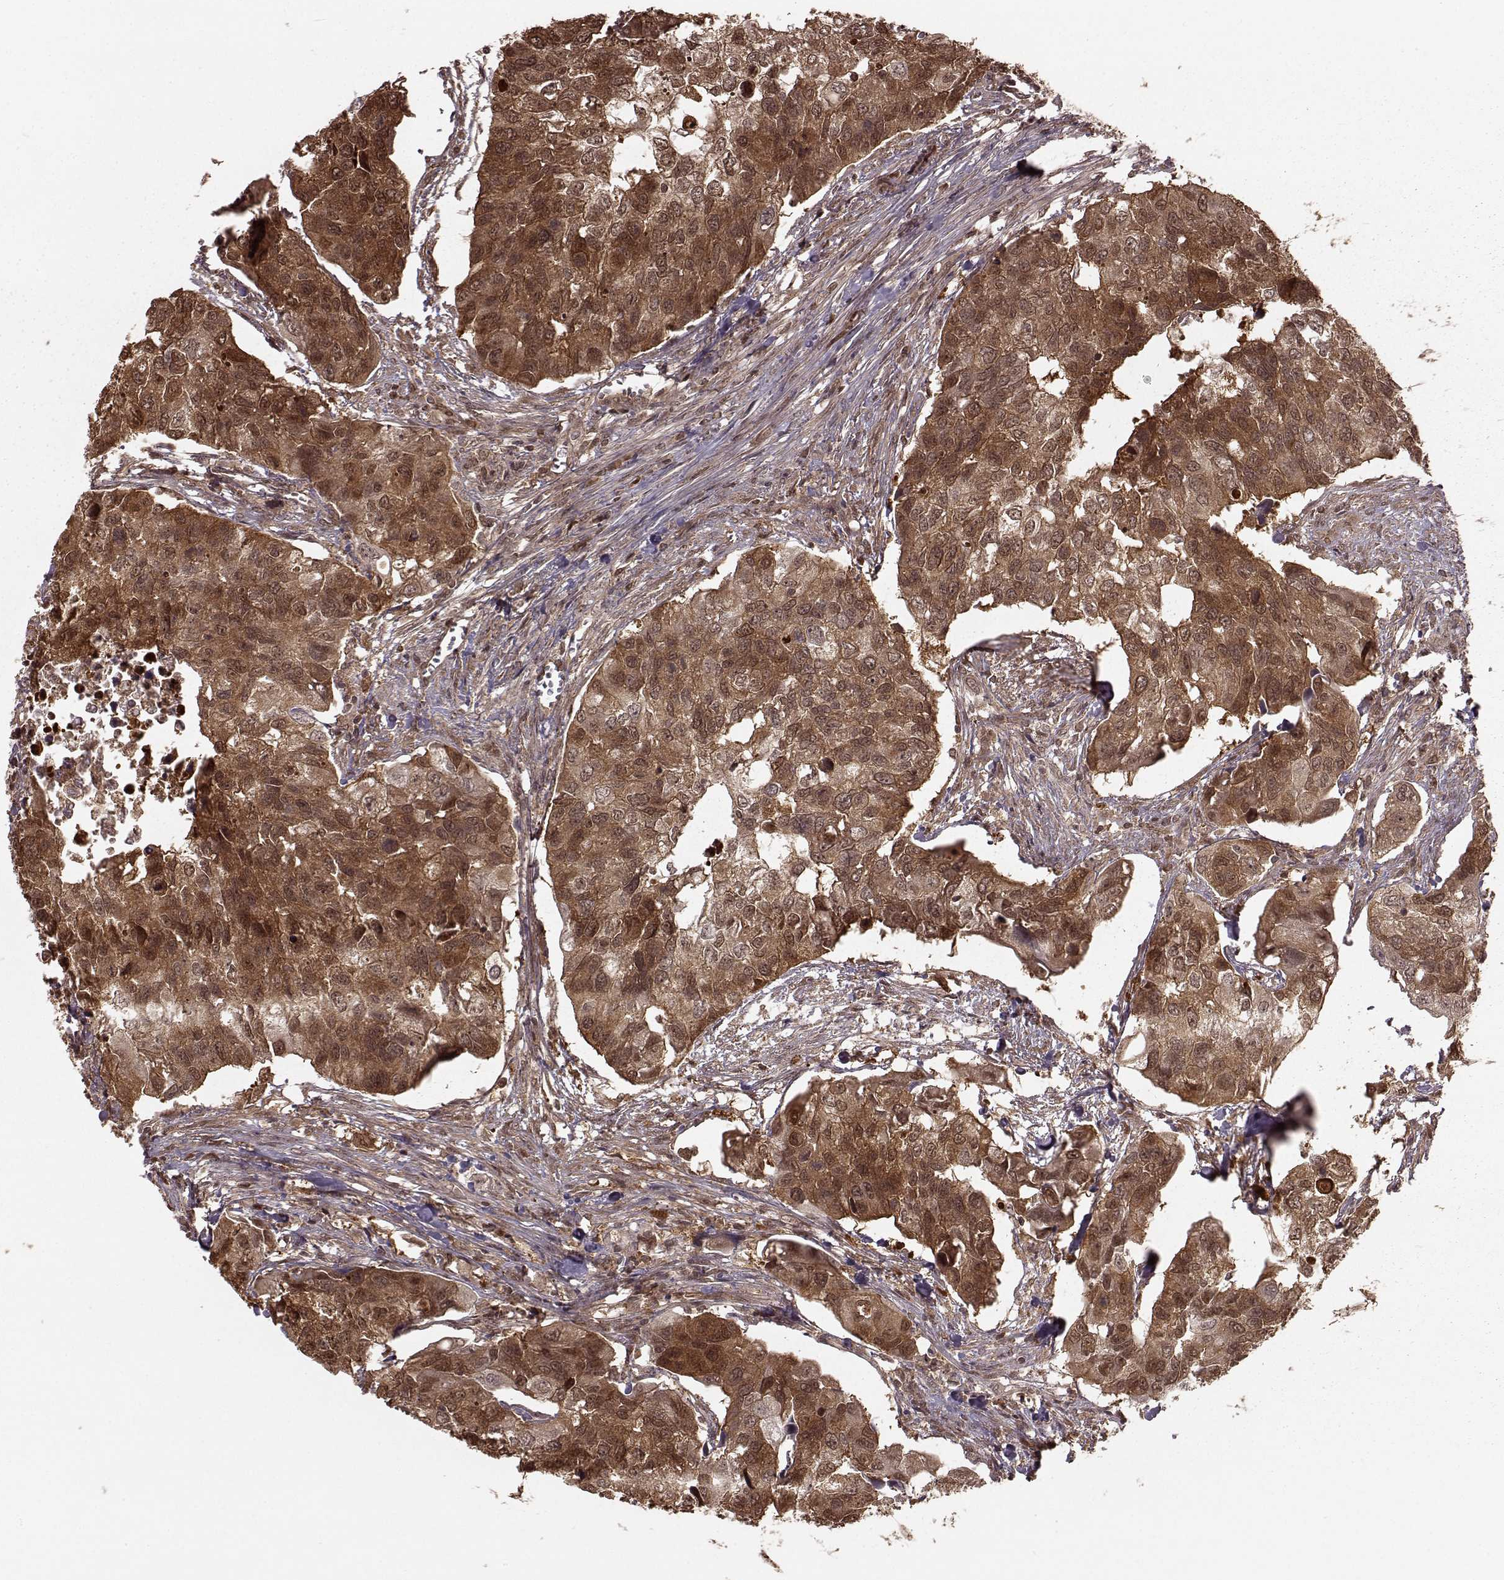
{"staining": {"intensity": "moderate", "quantity": ">75%", "location": "cytoplasmic/membranous,nuclear"}, "tissue": "urothelial cancer", "cell_type": "Tumor cells", "image_type": "cancer", "snomed": [{"axis": "morphology", "description": "Urothelial carcinoma, High grade"}, {"axis": "topography", "description": "Urinary bladder"}], "caption": "Protein staining of urothelial carcinoma (high-grade) tissue exhibits moderate cytoplasmic/membranous and nuclear expression in approximately >75% of tumor cells.", "gene": "GSS", "patient": {"sex": "male", "age": 60}}